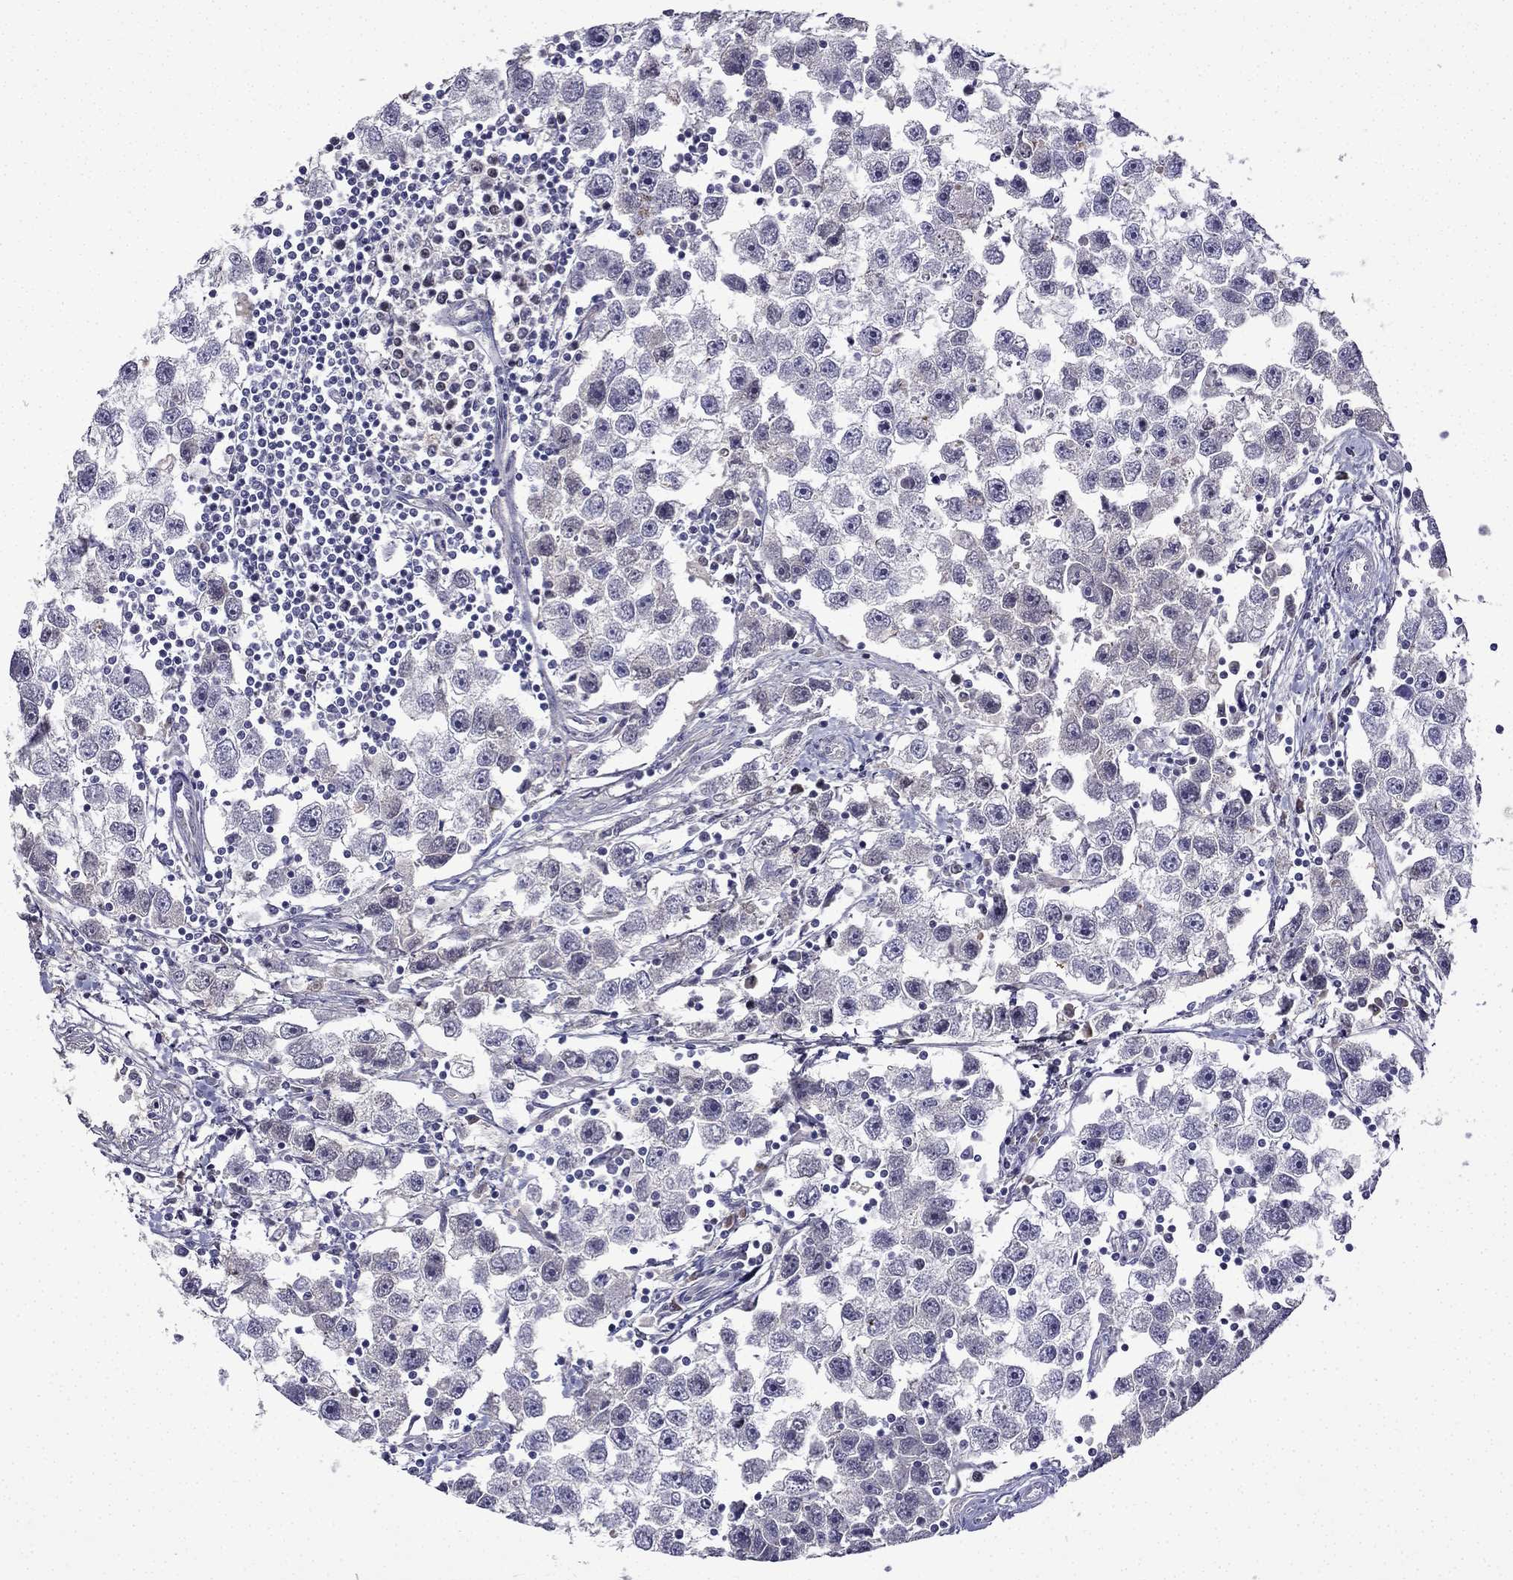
{"staining": {"intensity": "negative", "quantity": "none", "location": "none"}, "tissue": "testis cancer", "cell_type": "Tumor cells", "image_type": "cancer", "snomed": [{"axis": "morphology", "description": "Seminoma, NOS"}, {"axis": "topography", "description": "Testis"}], "caption": "This is an immunohistochemistry (IHC) micrograph of human testis seminoma. There is no expression in tumor cells.", "gene": "UHRF1", "patient": {"sex": "male", "age": 30}}